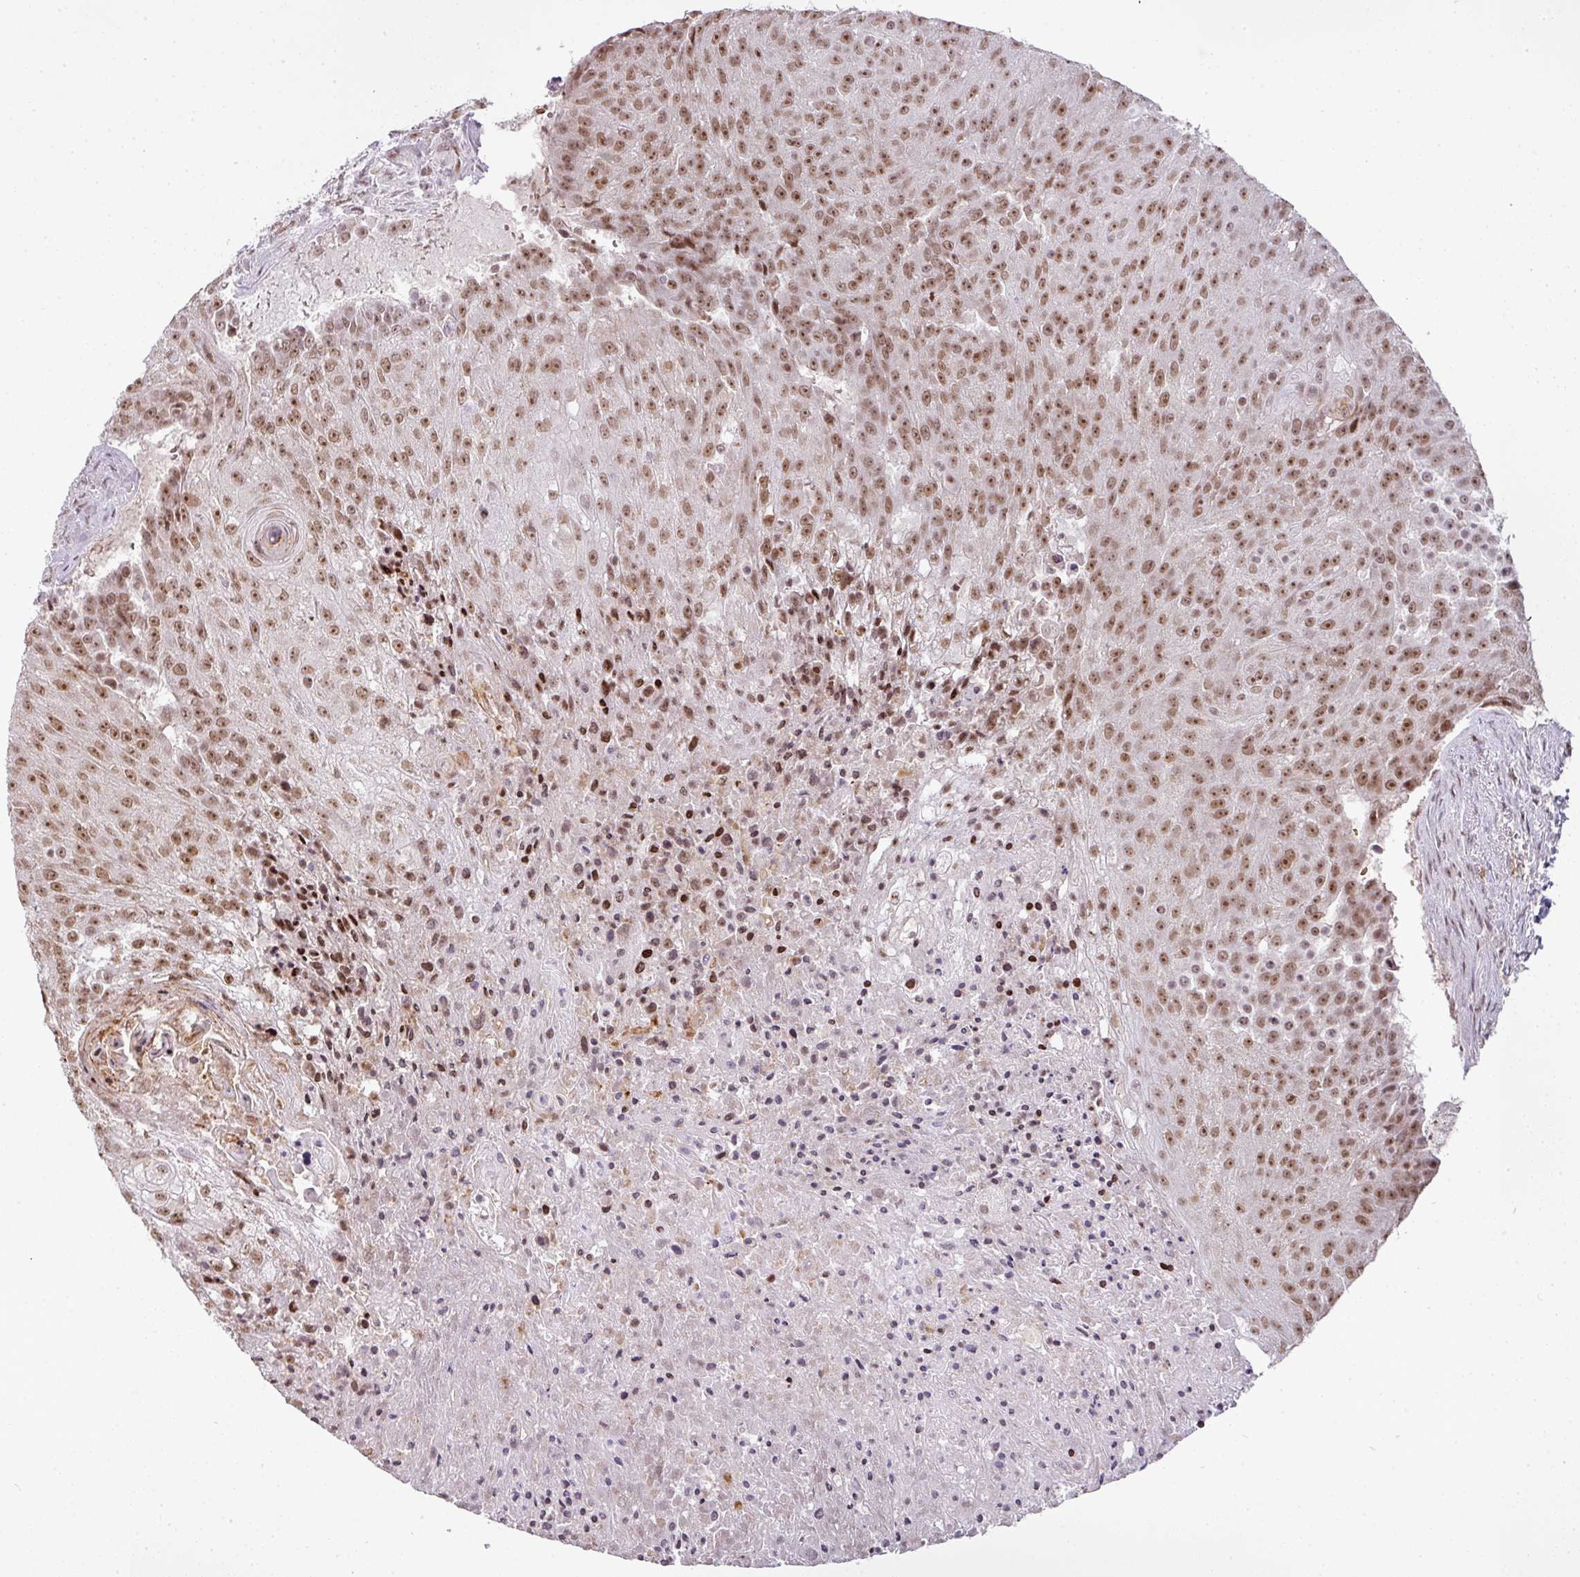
{"staining": {"intensity": "moderate", "quantity": ">75%", "location": "nuclear"}, "tissue": "urothelial cancer", "cell_type": "Tumor cells", "image_type": "cancer", "snomed": [{"axis": "morphology", "description": "Urothelial carcinoma, High grade"}, {"axis": "topography", "description": "Urinary bladder"}], "caption": "Urothelial carcinoma (high-grade) stained with DAB immunohistochemistry displays medium levels of moderate nuclear staining in approximately >75% of tumor cells.", "gene": "NEIL1", "patient": {"sex": "female", "age": 63}}